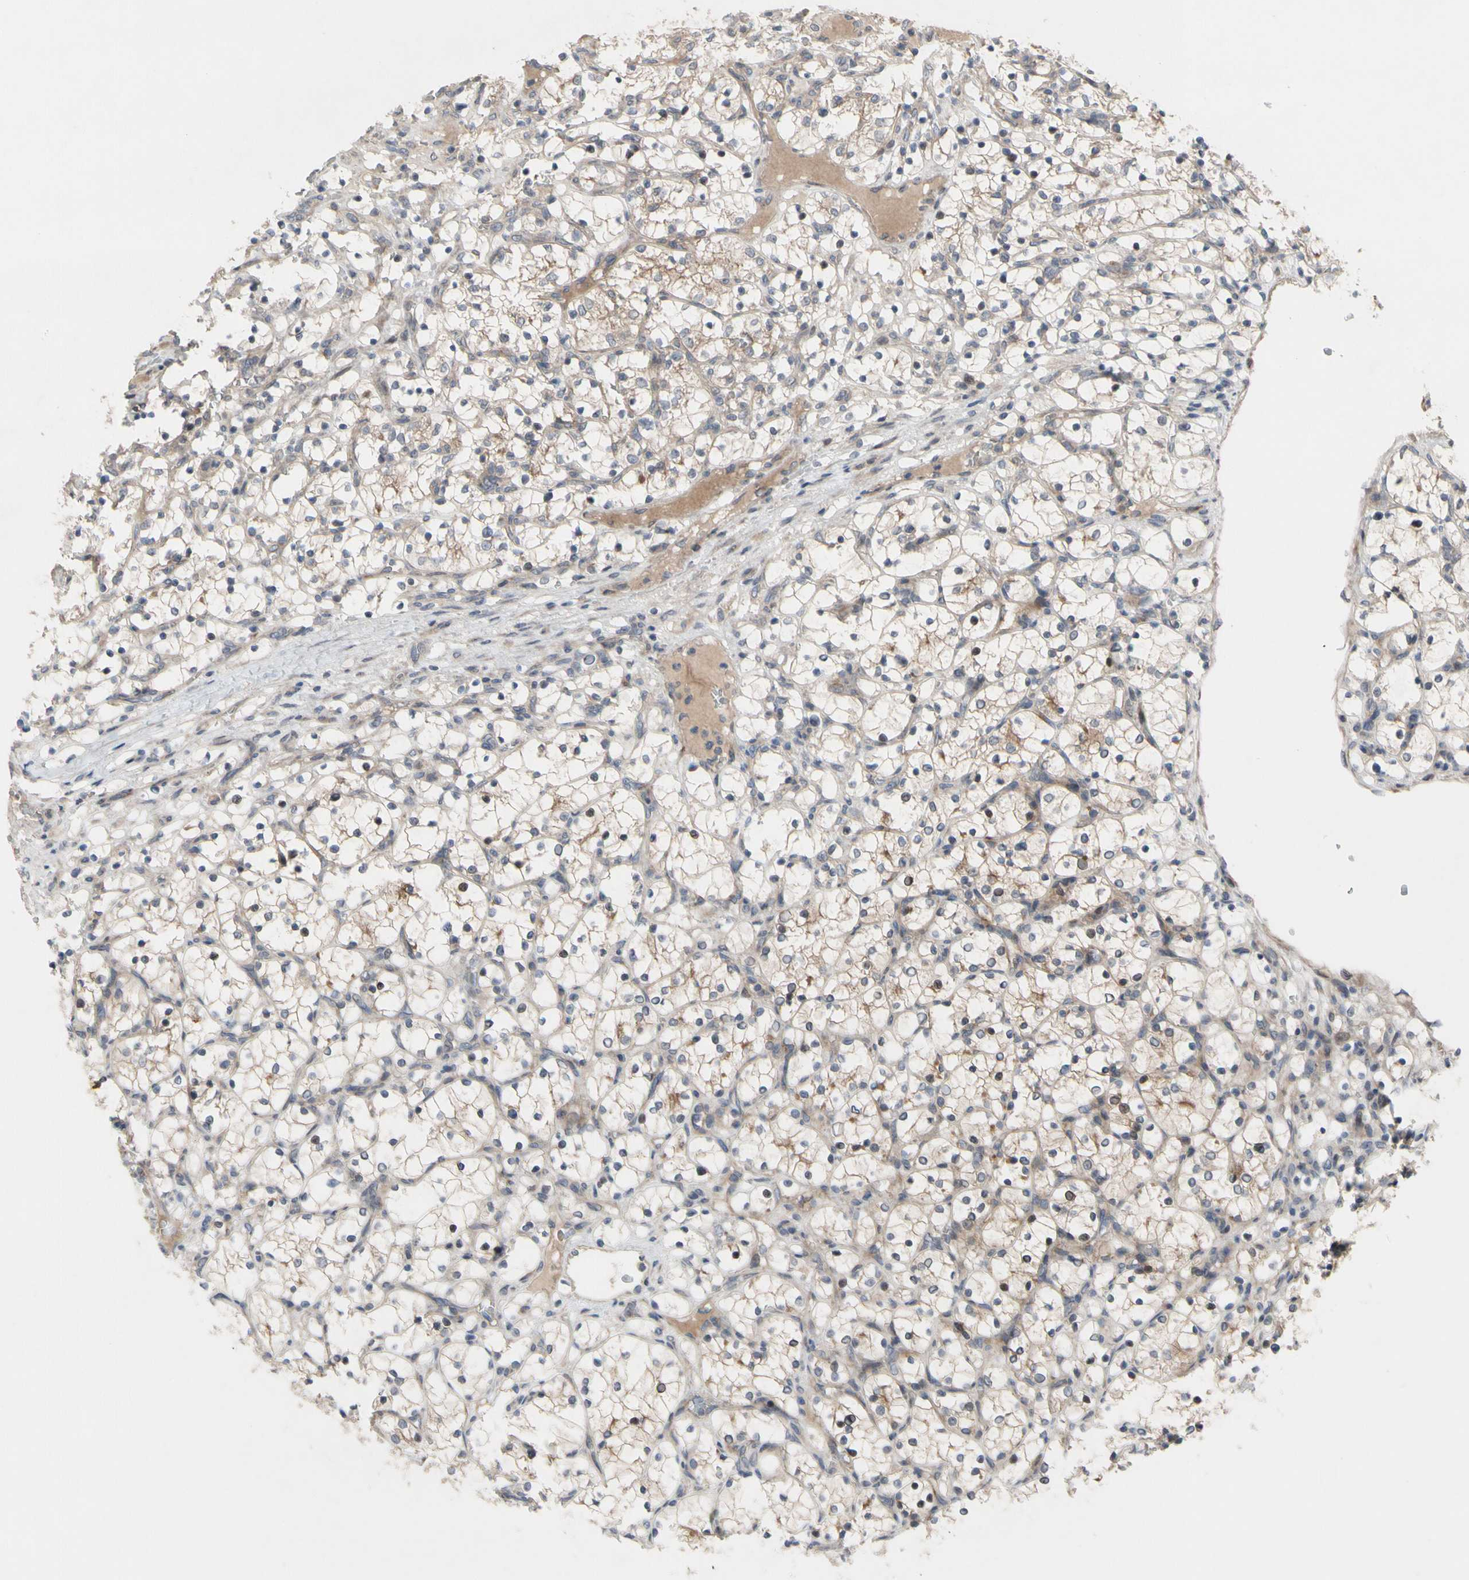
{"staining": {"intensity": "weak", "quantity": ">75%", "location": "cytoplasmic/membranous"}, "tissue": "renal cancer", "cell_type": "Tumor cells", "image_type": "cancer", "snomed": [{"axis": "morphology", "description": "Adenocarcinoma, NOS"}, {"axis": "topography", "description": "Kidney"}], "caption": "There is low levels of weak cytoplasmic/membranous staining in tumor cells of renal adenocarcinoma, as demonstrated by immunohistochemical staining (brown color).", "gene": "OAZ1", "patient": {"sex": "female", "age": 69}}